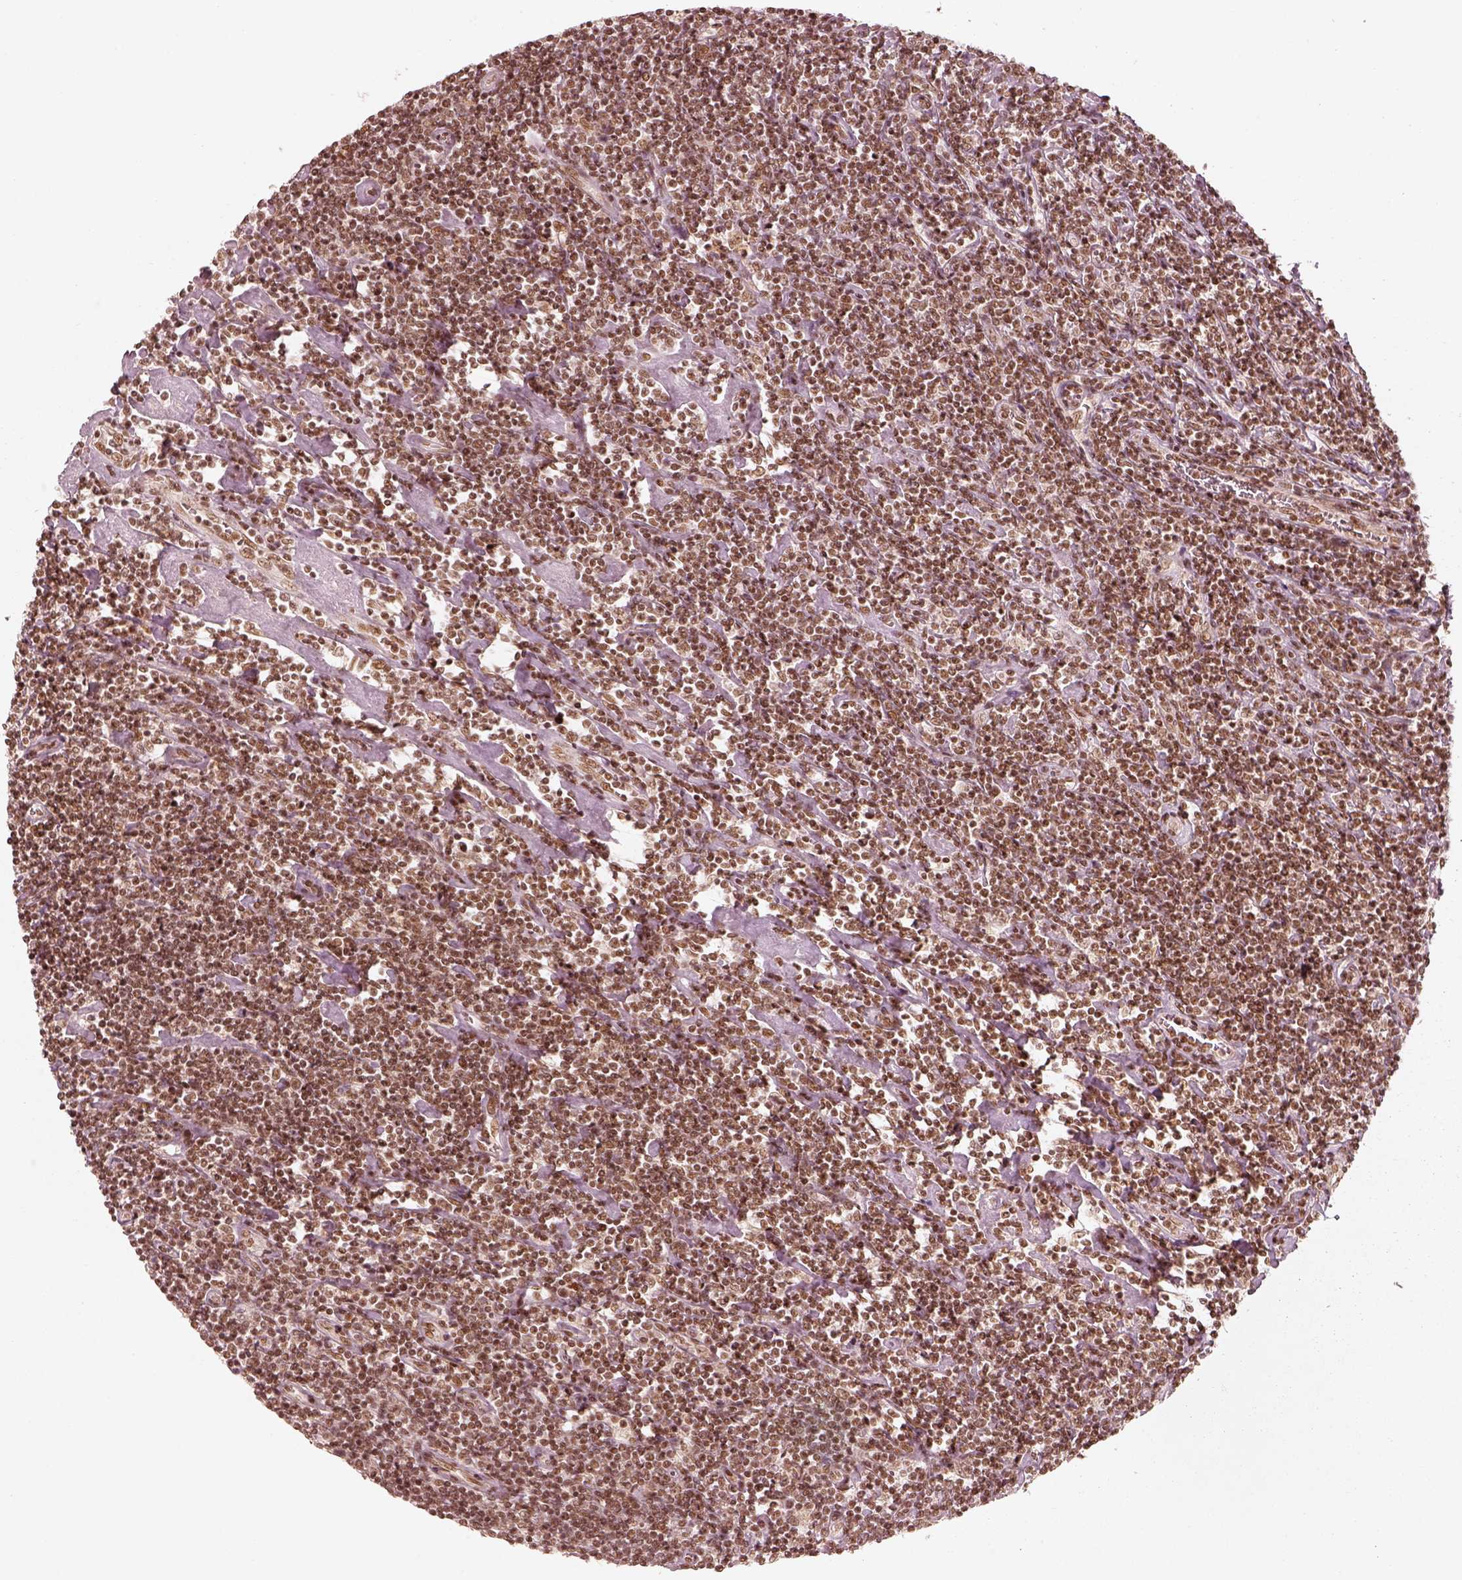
{"staining": {"intensity": "moderate", "quantity": ">75%", "location": "nuclear"}, "tissue": "lymphoma", "cell_type": "Tumor cells", "image_type": "cancer", "snomed": [{"axis": "morphology", "description": "Hodgkin's disease, NOS"}, {"axis": "topography", "description": "Lymph node"}], "caption": "Lymphoma stained with IHC displays moderate nuclear positivity in approximately >75% of tumor cells.", "gene": "GMEB2", "patient": {"sex": "male", "age": 40}}